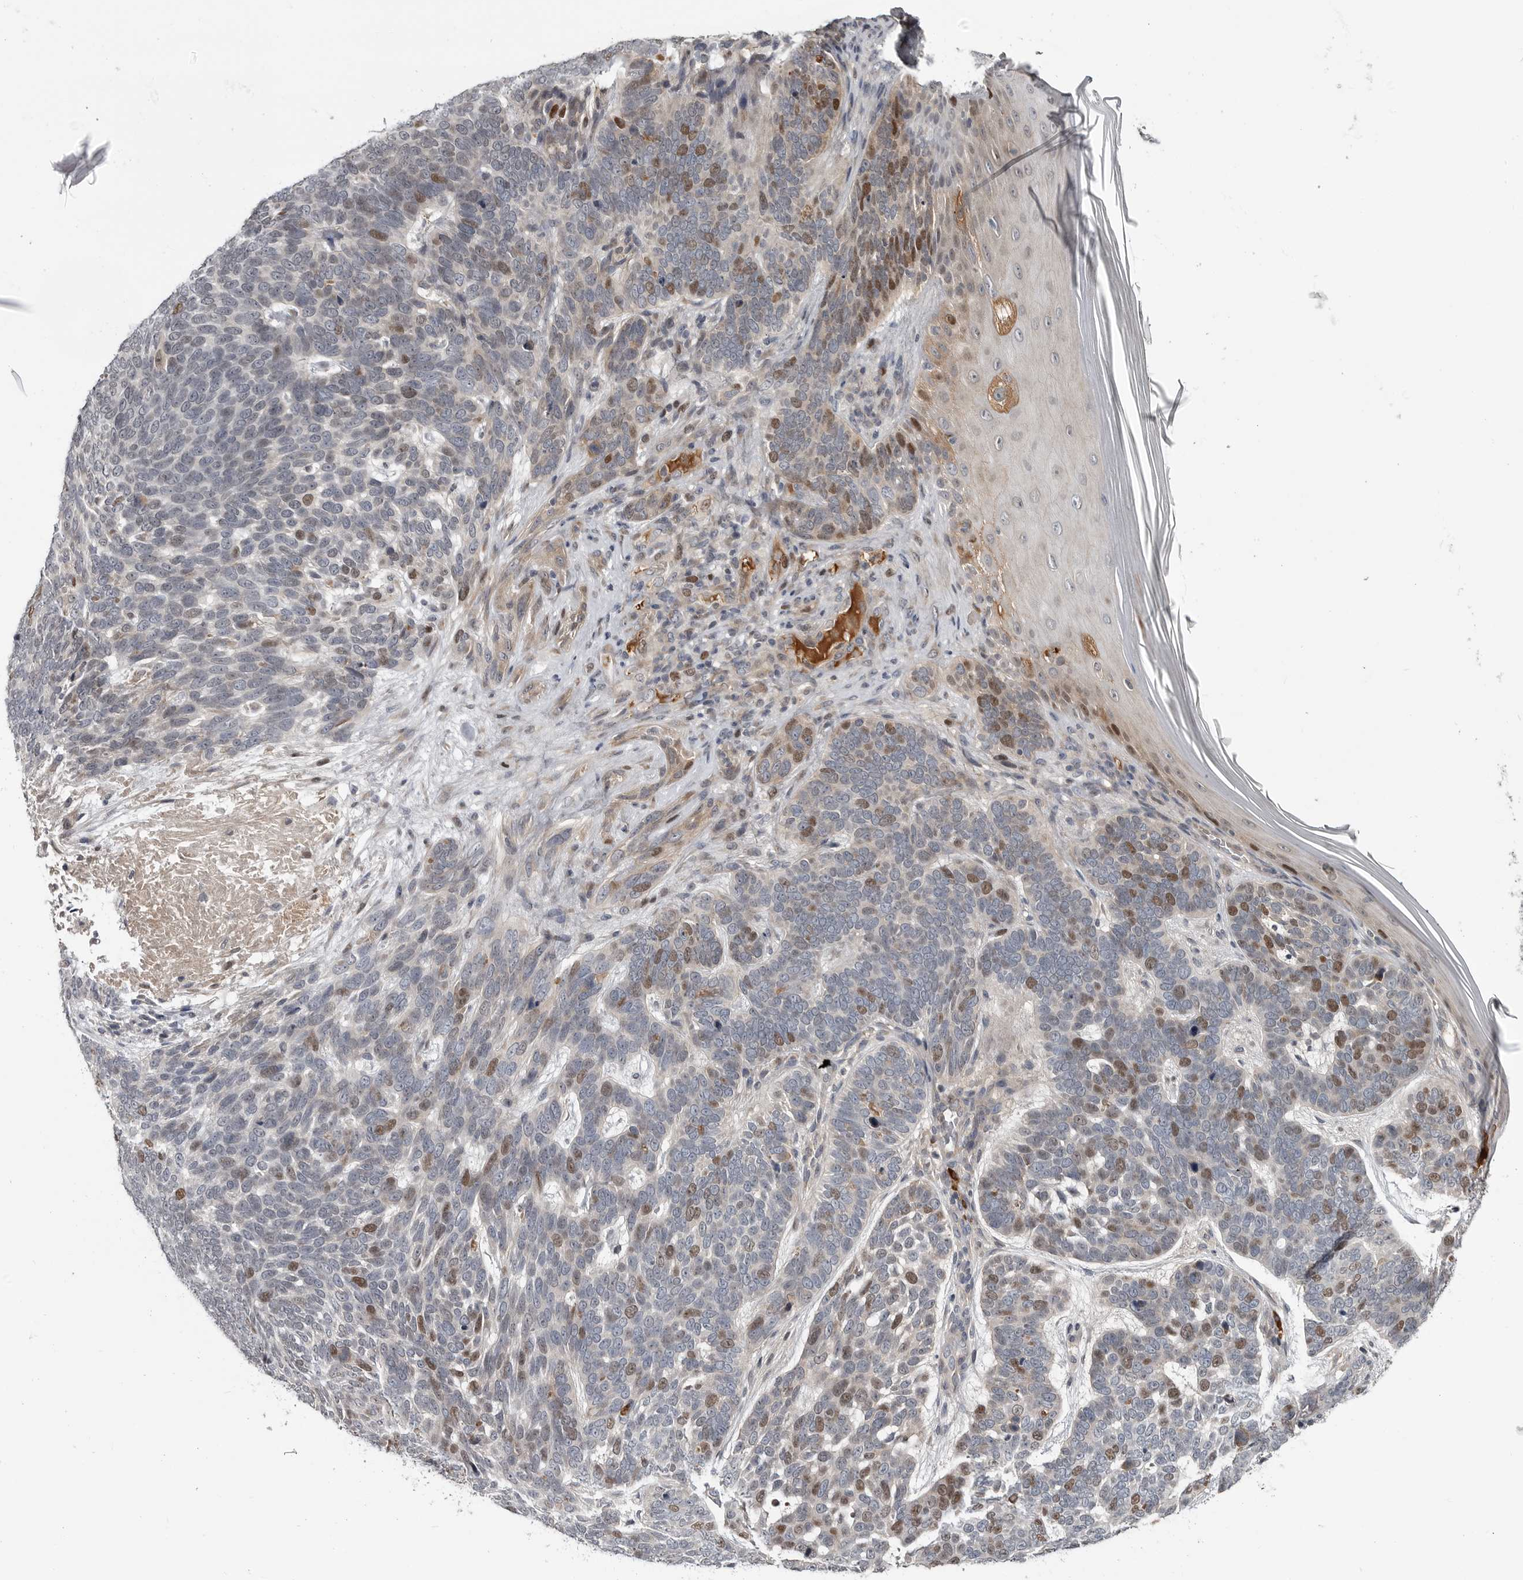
{"staining": {"intensity": "moderate", "quantity": "<25%", "location": "nuclear"}, "tissue": "skin cancer", "cell_type": "Tumor cells", "image_type": "cancer", "snomed": [{"axis": "morphology", "description": "Basal cell carcinoma"}, {"axis": "topography", "description": "Skin"}], "caption": "Moderate nuclear protein staining is appreciated in approximately <25% of tumor cells in skin cancer.", "gene": "ZNF277", "patient": {"sex": "female", "age": 85}}